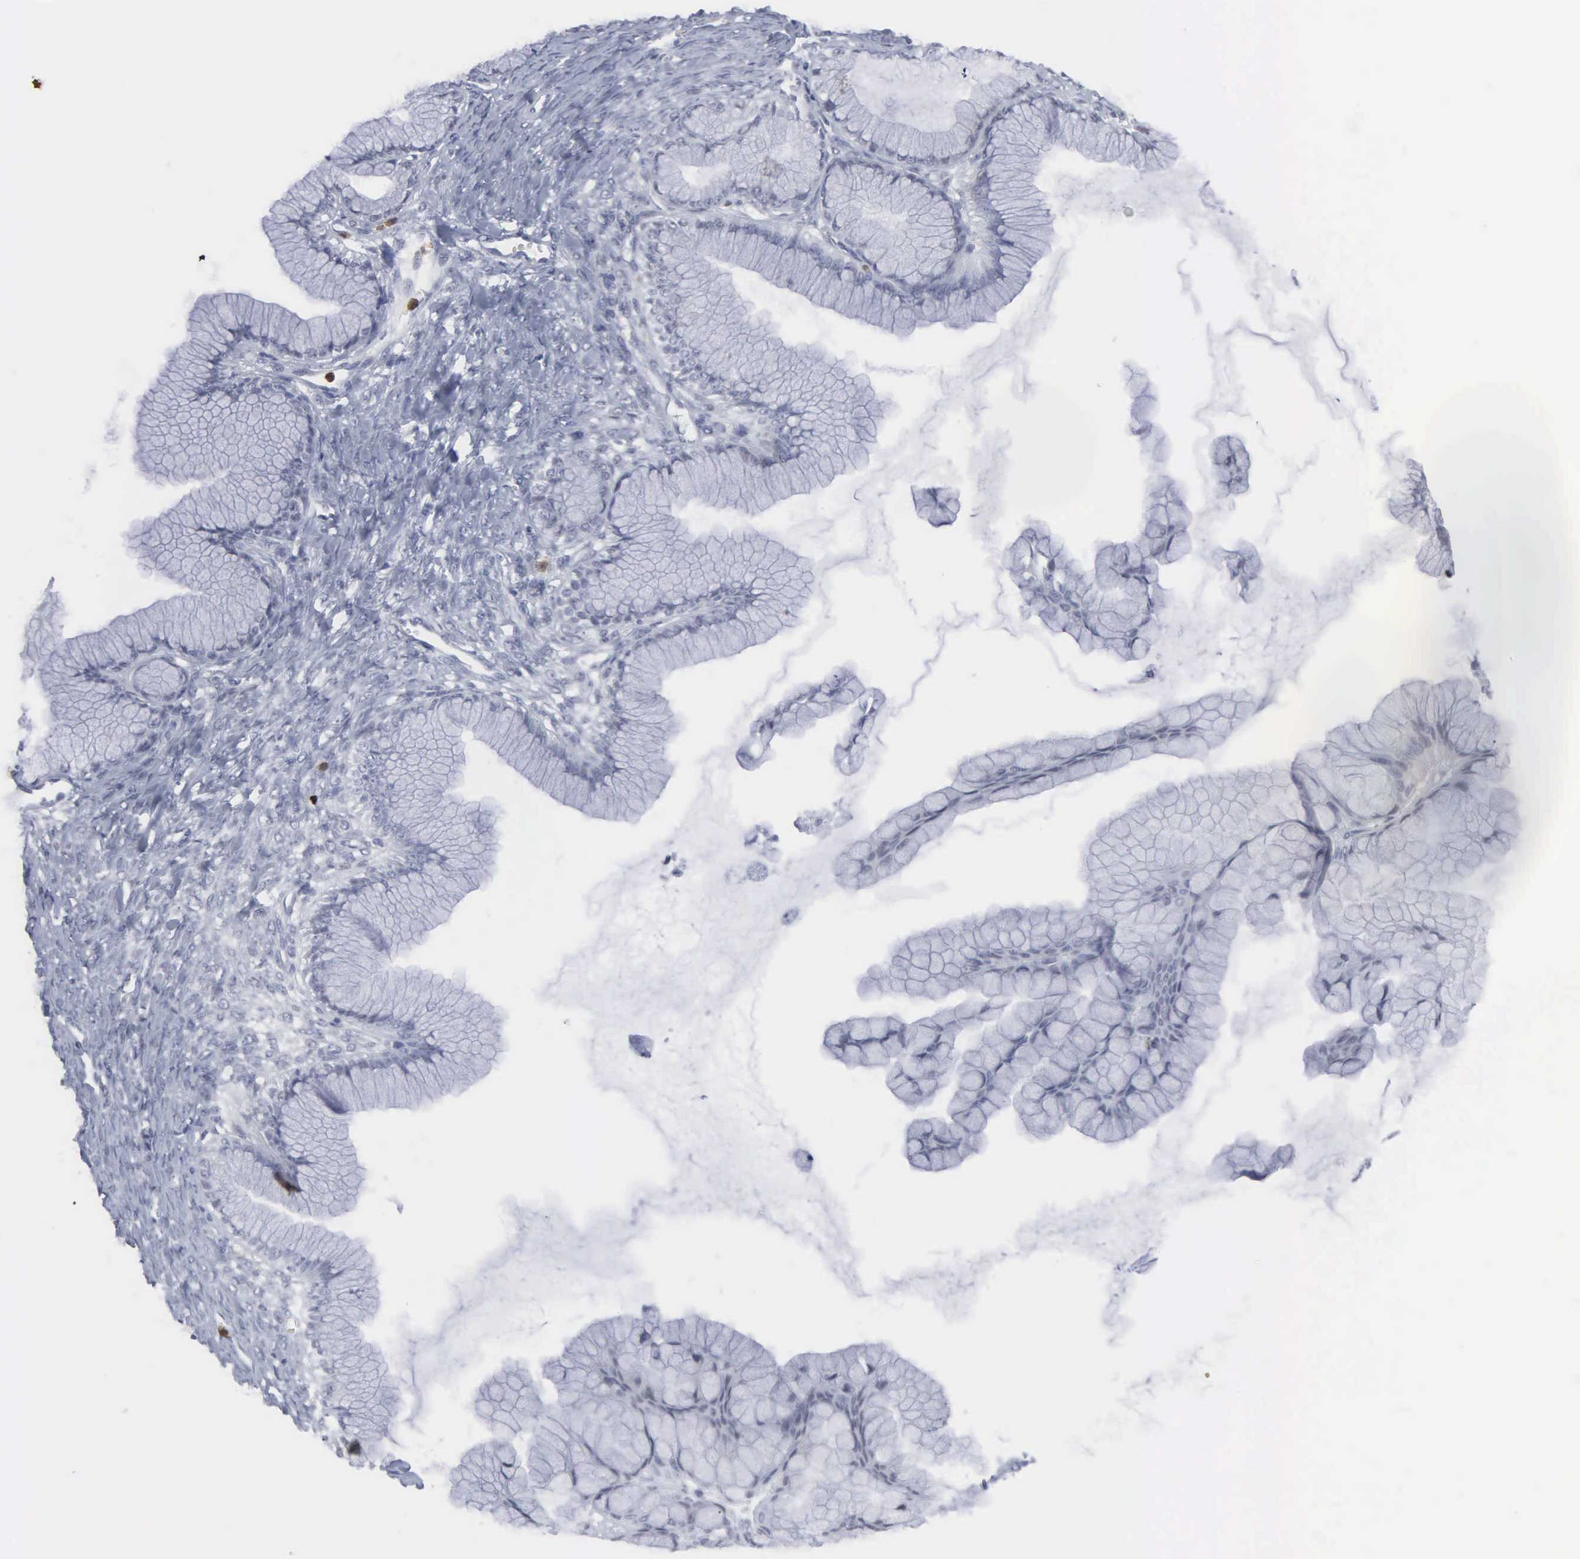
{"staining": {"intensity": "negative", "quantity": "none", "location": "none"}, "tissue": "ovarian cancer", "cell_type": "Tumor cells", "image_type": "cancer", "snomed": [{"axis": "morphology", "description": "Cystadenocarcinoma, mucinous, NOS"}, {"axis": "topography", "description": "Ovary"}], "caption": "Human ovarian cancer stained for a protein using immunohistochemistry (IHC) displays no expression in tumor cells.", "gene": "SPIN3", "patient": {"sex": "female", "age": 41}}